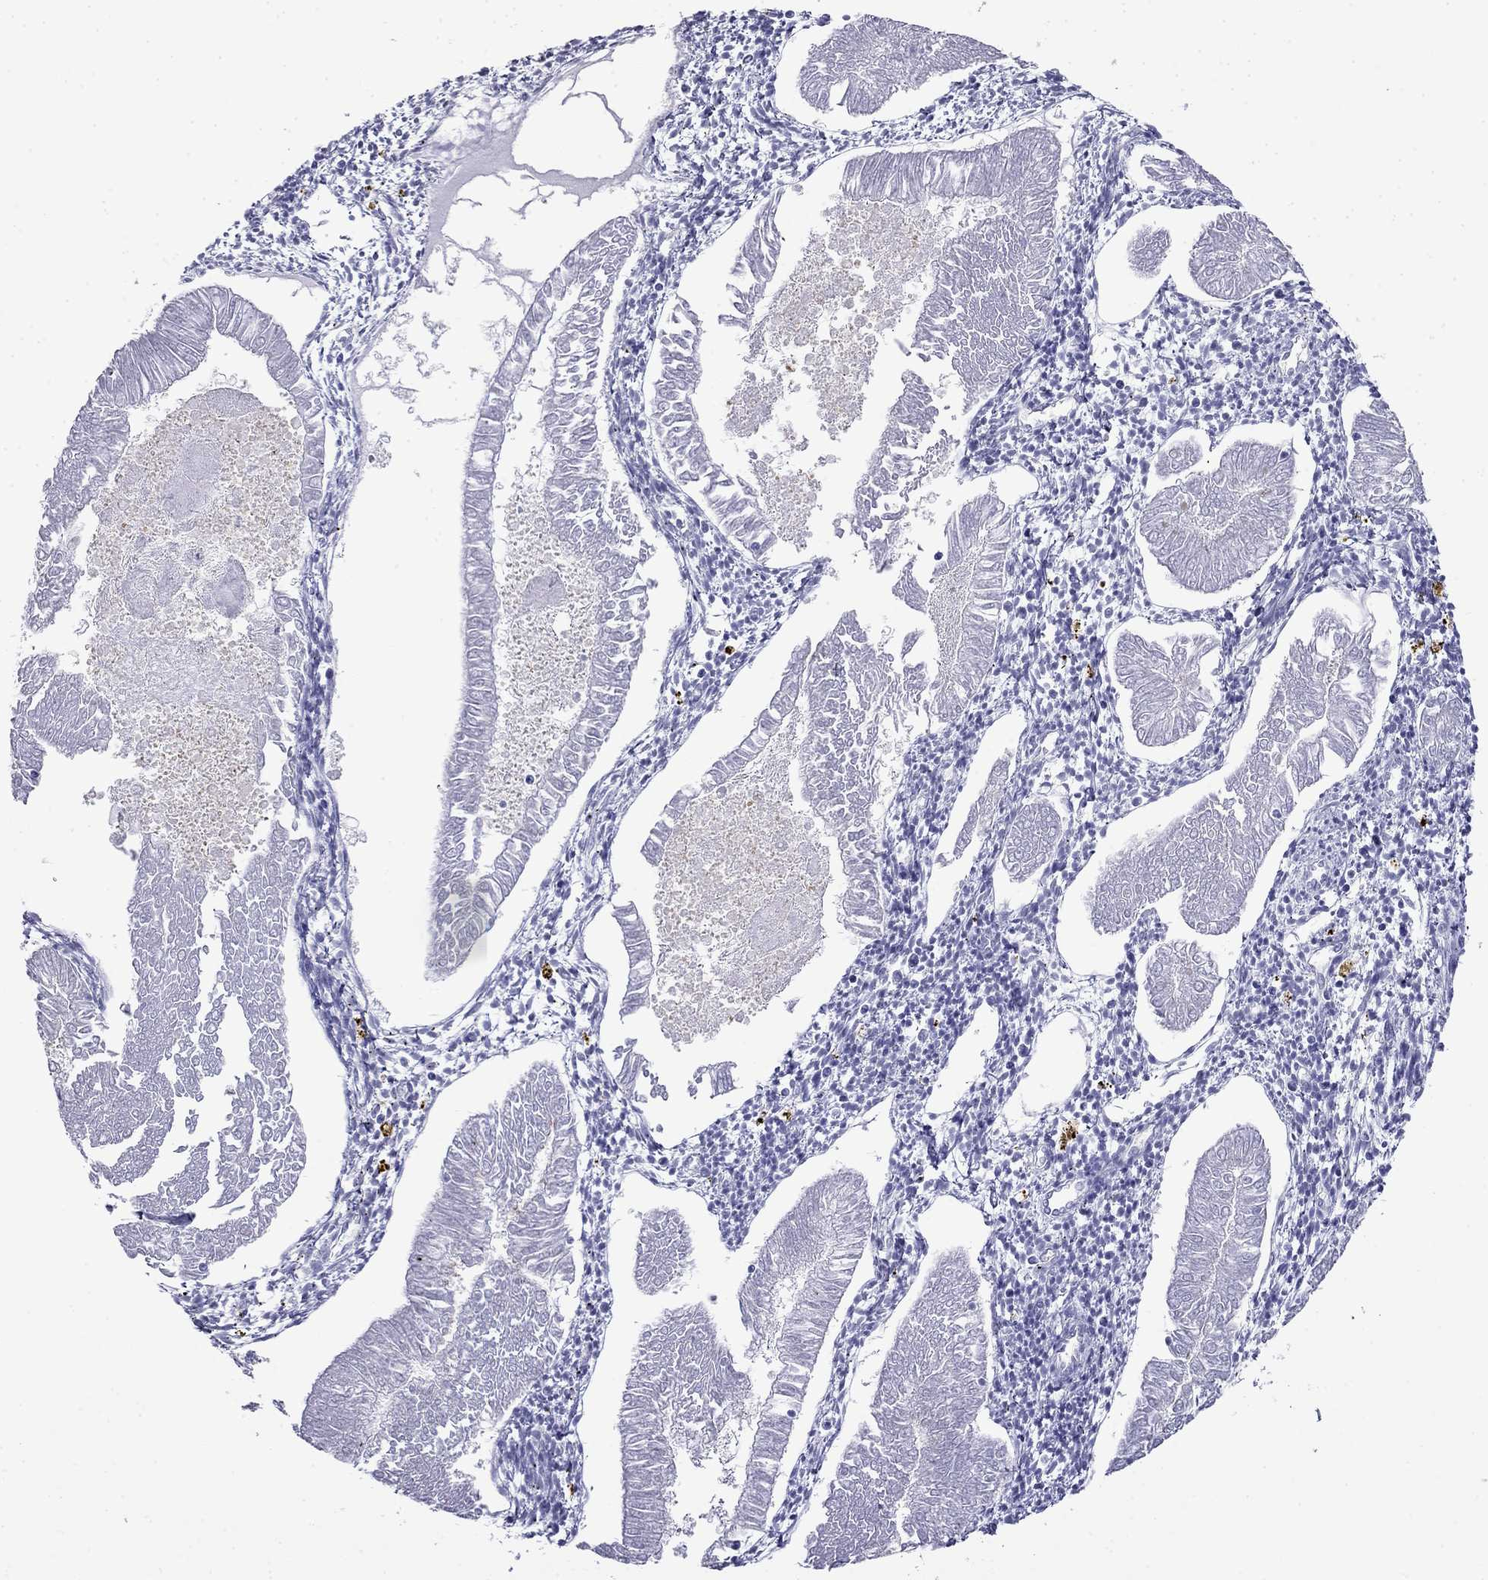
{"staining": {"intensity": "negative", "quantity": "none", "location": "none"}, "tissue": "endometrial cancer", "cell_type": "Tumor cells", "image_type": "cancer", "snomed": [{"axis": "morphology", "description": "Adenocarcinoma, NOS"}, {"axis": "topography", "description": "Endometrium"}], "caption": "IHC image of human endometrial cancer stained for a protein (brown), which displays no positivity in tumor cells.", "gene": "MYO15A", "patient": {"sex": "female", "age": 53}}